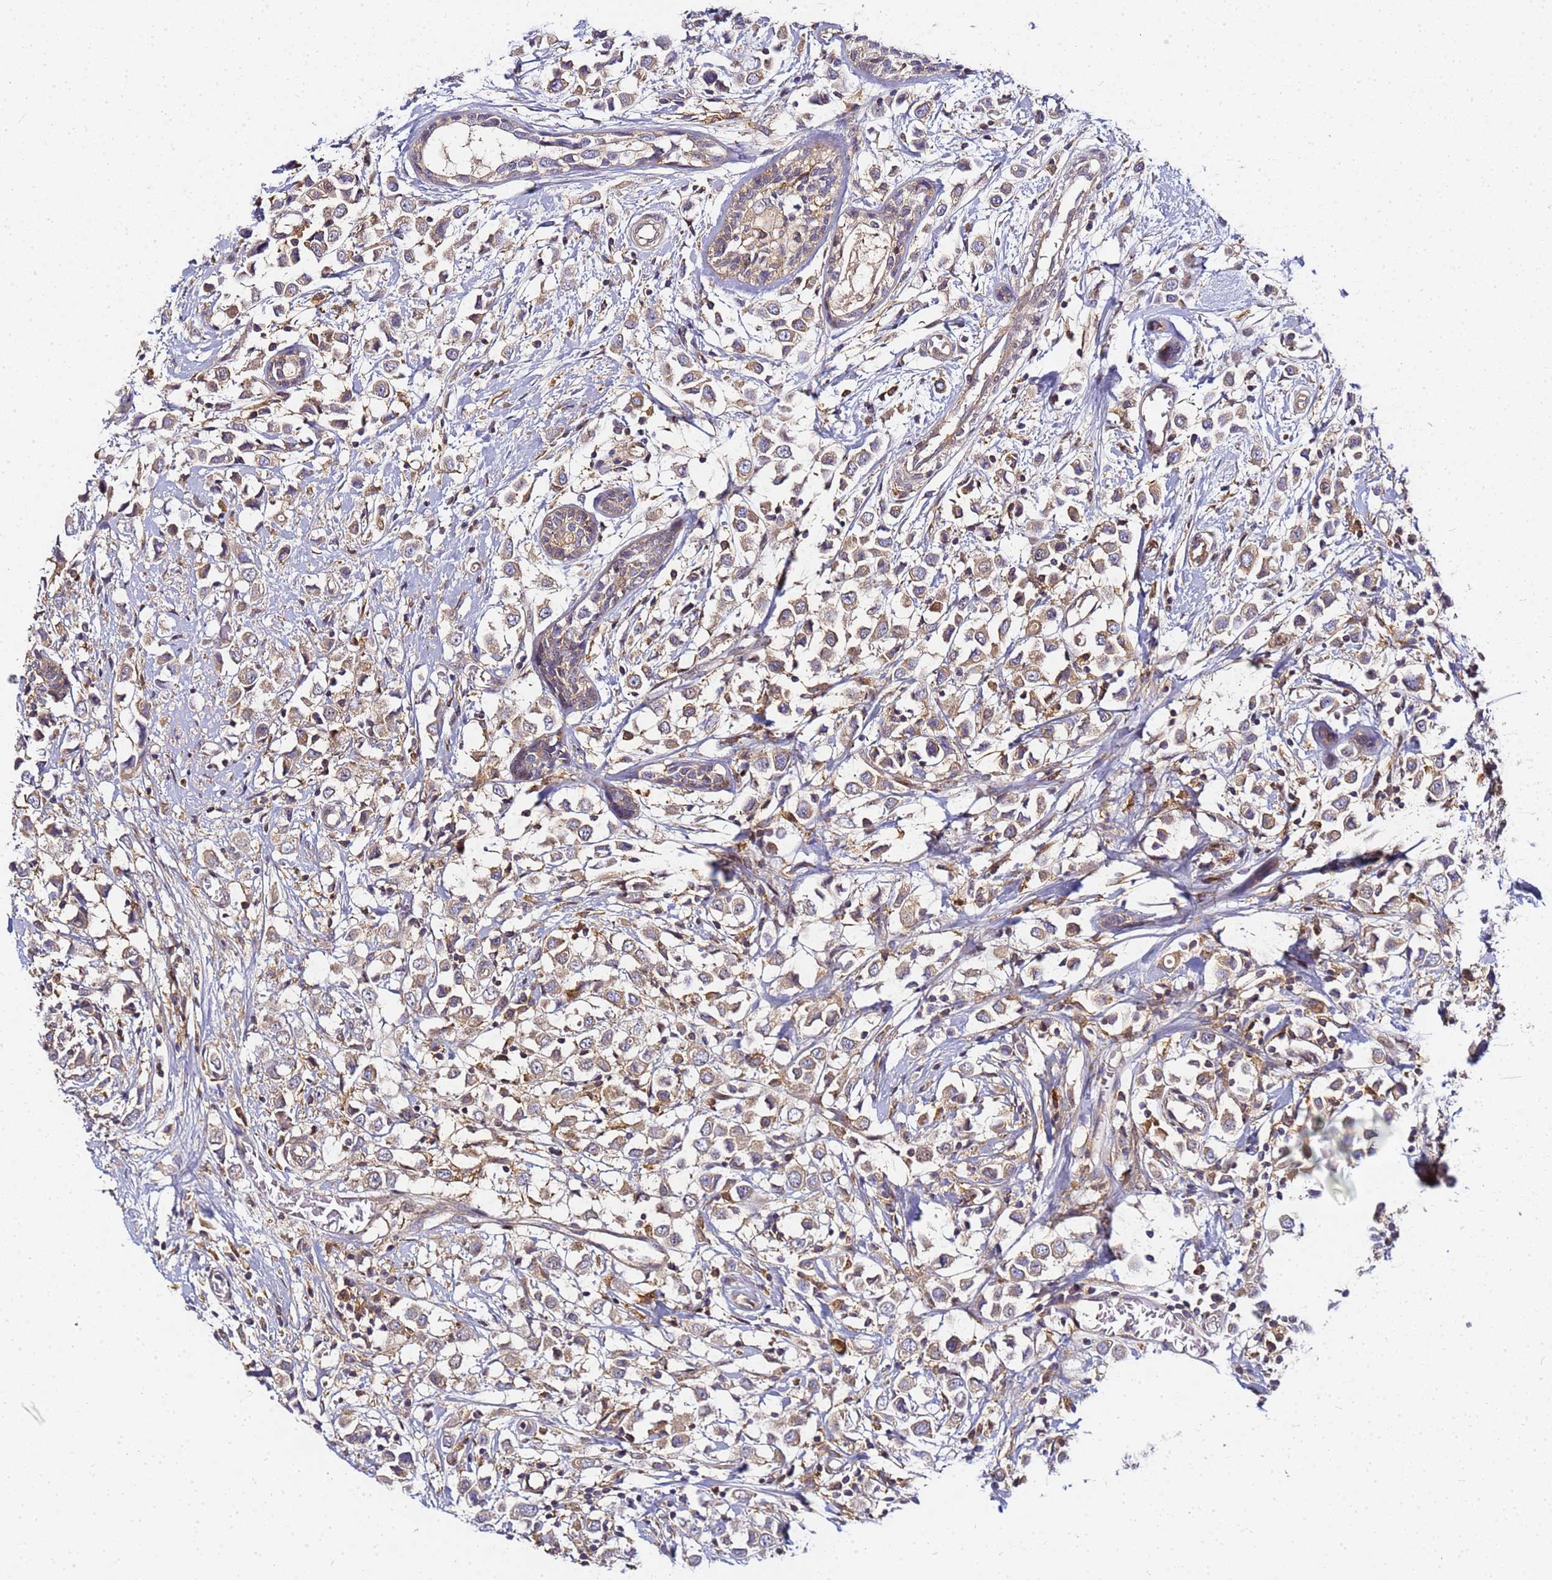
{"staining": {"intensity": "weak", "quantity": ">75%", "location": "cytoplasmic/membranous"}, "tissue": "breast cancer", "cell_type": "Tumor cells", "image_type": "cancer", "snomed": [{"axis": "morphology", "description": "Duct carcinoma"}, {"axis": "topography", "description": "Breast"}], "caption": "Breast cancer stained with a brown dye displays weak cytoplasmic/membranous positive staining in about >75% of tumor cells.", "gene": "CHM", "patient": {"sex": "female", "age": 61}}